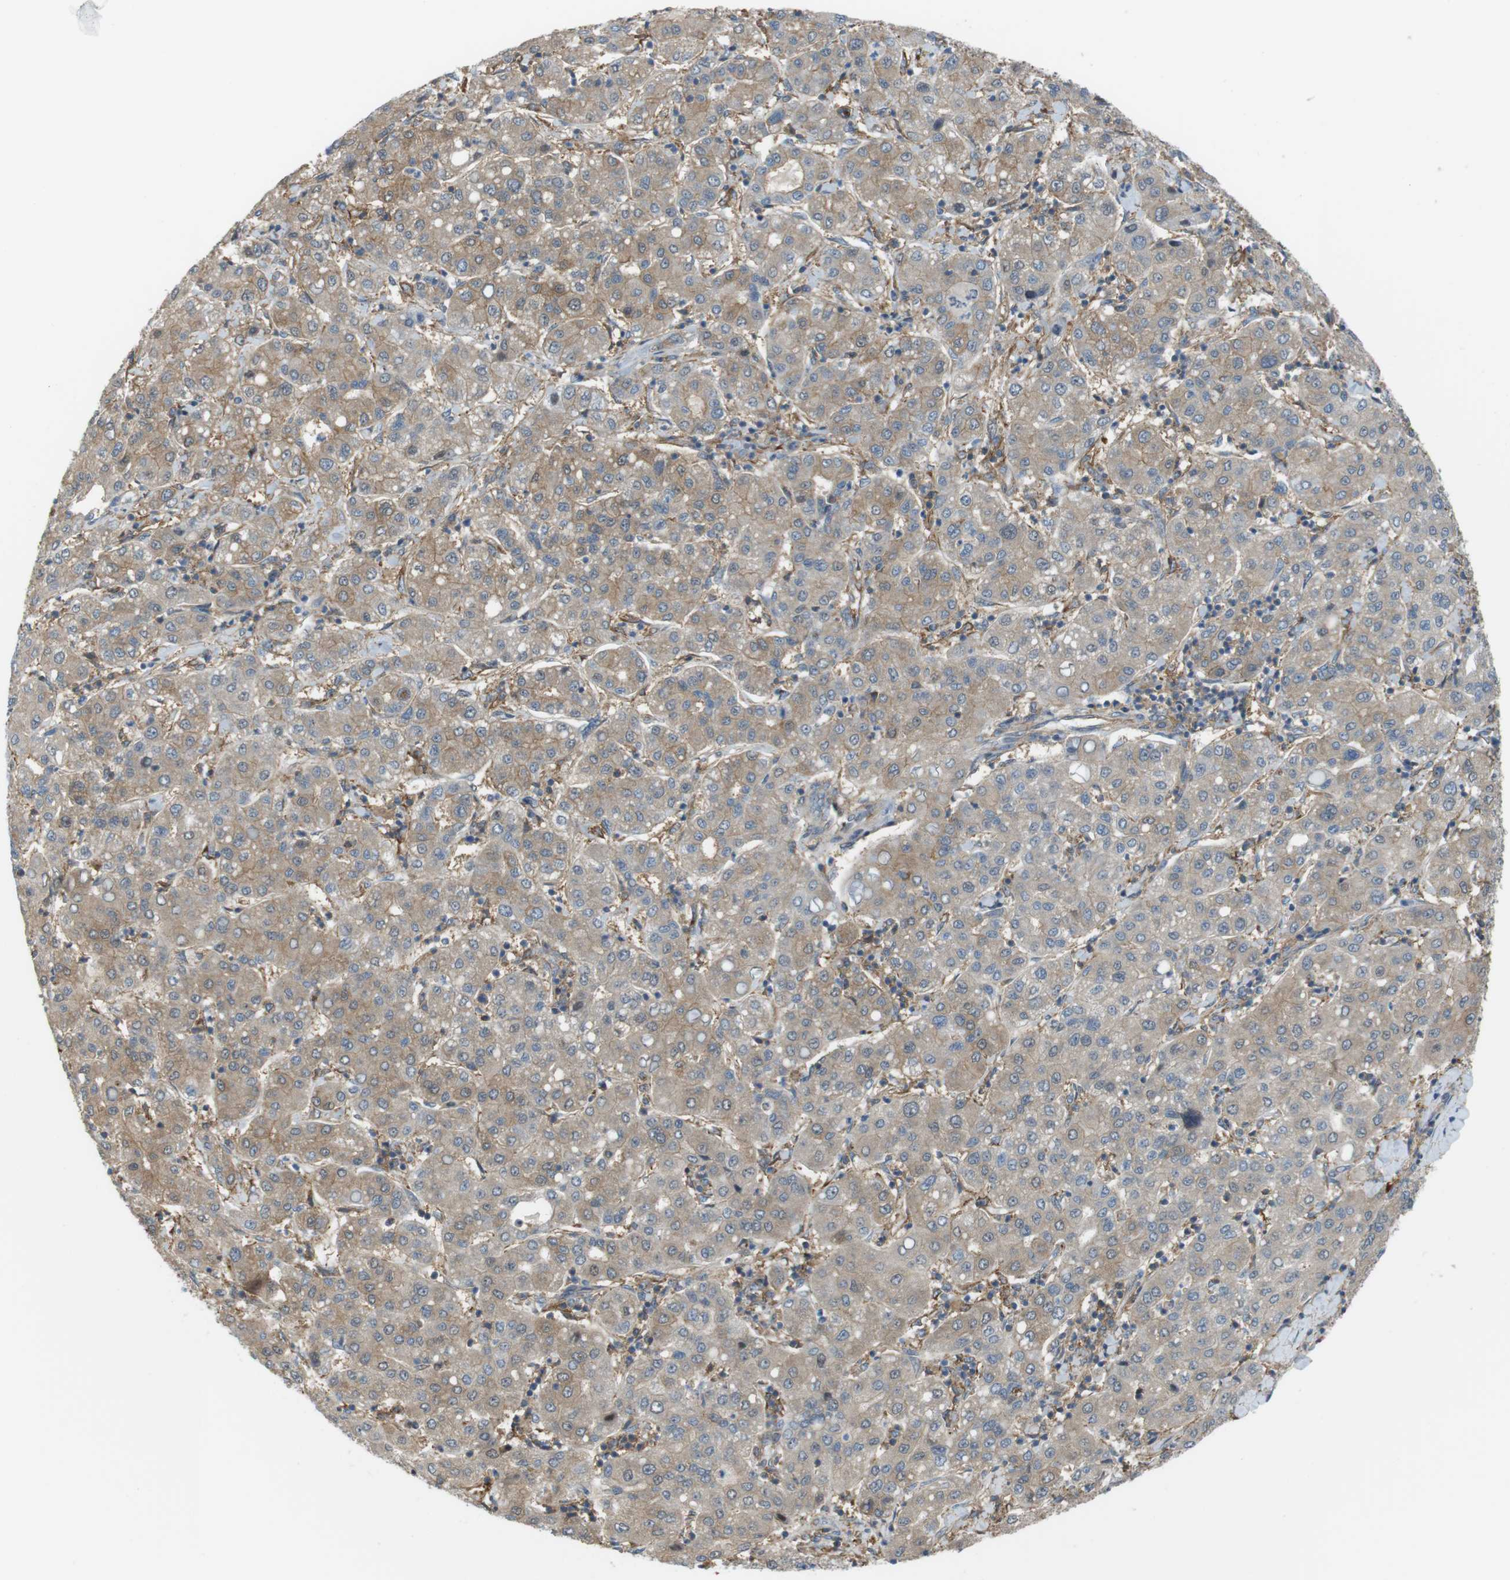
{"staining": {"intensity": "weak", "quantity": ">75%", "location": "cytoplasmic/membranous"}, "tissue": "liver cancer", "cell_type": "Tumor cells", "image_type": "cancer", "snomed": [{"axis": "morphology", "description": "Carcinoma, Hepatocellular, NOS"}, {"axis": "topography", "description": "Liver"}], "caption": "Weak cytoplasmic/membranous staining for a protein is present in approximately >75% of tumor cells of hepatocellular carcinoma (liver) using IHC.", "gene": "PEPD", "patient": {"sex": "male", "age": 65}}